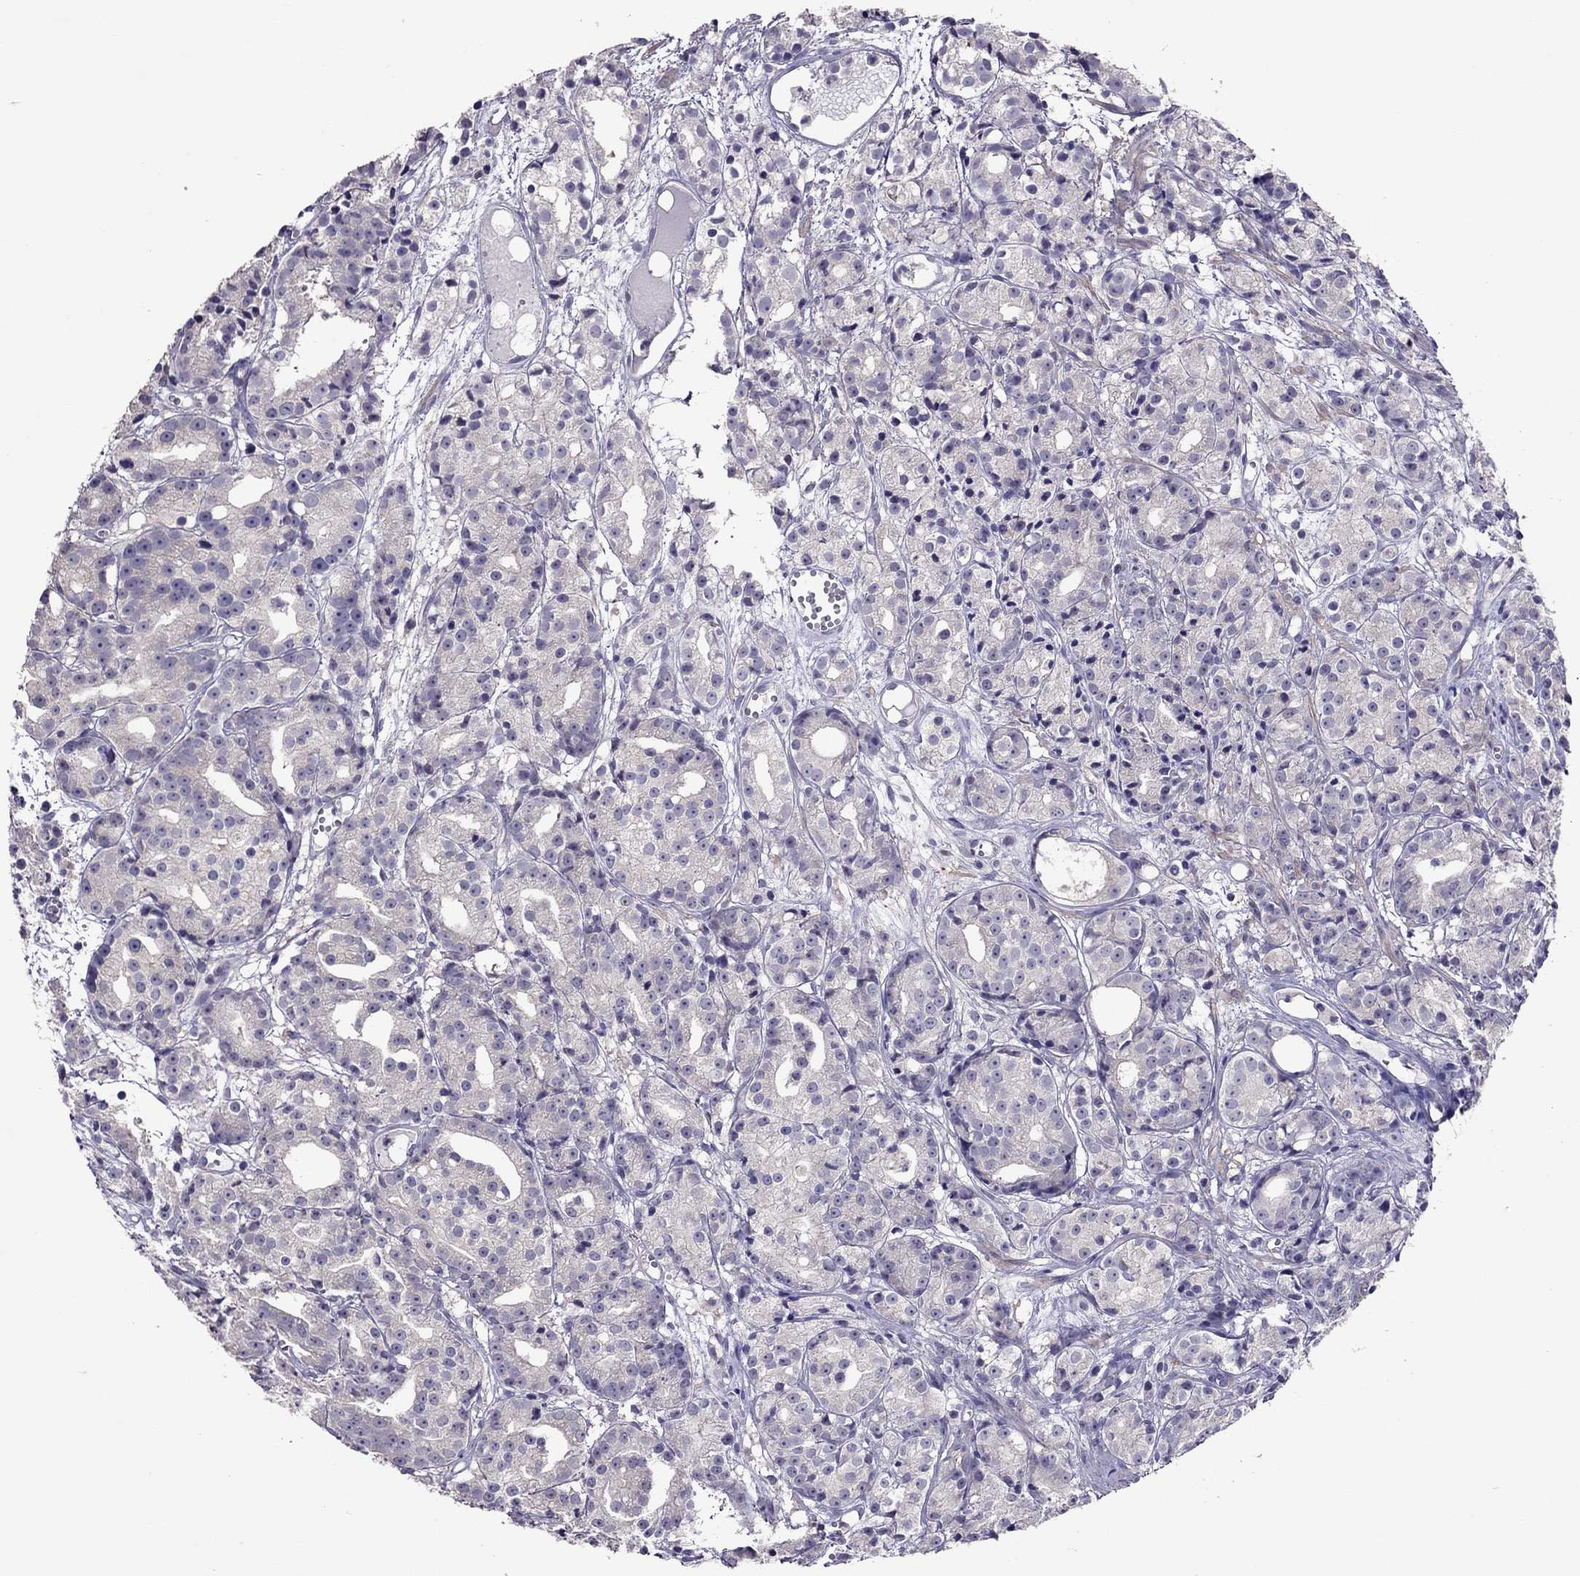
{"staining": {"intensity": "negative", "quantity": "none", "location": "none"}, "tissue": "prostate cancer", "cell_type": "Tumor cells", "image_type": "cancer", "snomed": [{"axis": "morphology", "description": "Adenocarcinoma, Medium grade"}, {"axis": "topography", "description": "Prostate"}], "caption": "A high-resolution histopathology image shows immunohistochemistry staining of adenocarcinoma (medium-grade) (prostate), which displays no significant staining in tumor cells.", "gene": "LRRC46", "patient": {"sex": "male", "age": 74}}